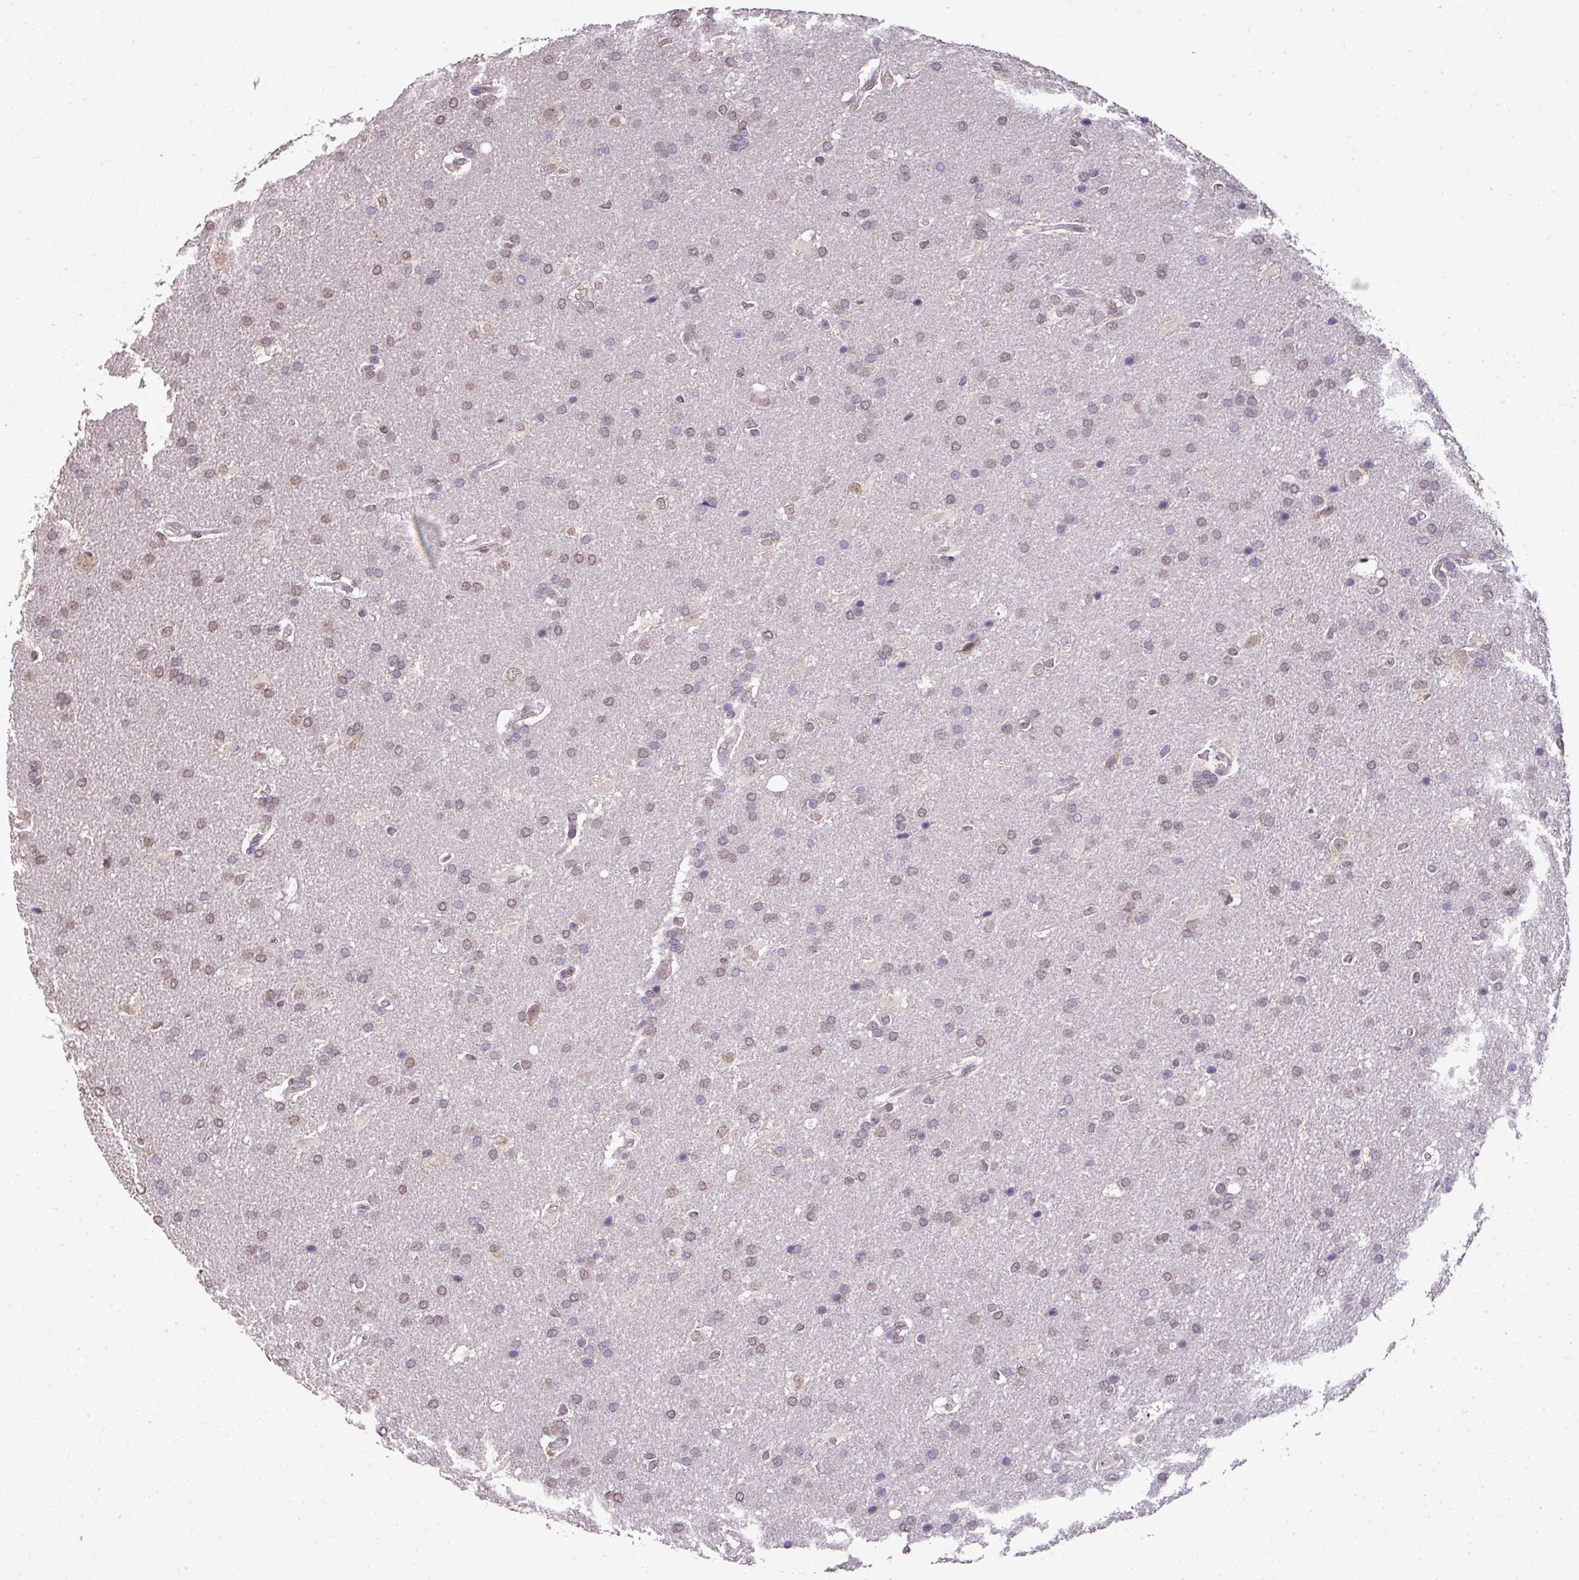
{"staining": {"intensity": "weak", "quantity": "25%-75%", "location": "nuclear"}, "tissue": "glioma", "cell_type": "Tumor cells", "image_type": "cancer", "snomed": [{"axis": "morphology", "description": "Glioma, malignant, High grade"}, {"axis": "topography", "description": "Brain"}], "caption": "Immunohistochemistry staining of glioma, which demonstrates low levels of weak nuclear expression in approximately 25%-75% of tumor cells indicating weak nuclear protein staining. The staining was performed using DAB (3,3'-diaminobenzidine) (brown) for protein detection and nuclei were counterstained in hematoxylin (blue).", "gene": "JPH2", "patient": {"sex": "male", "age": 56}}